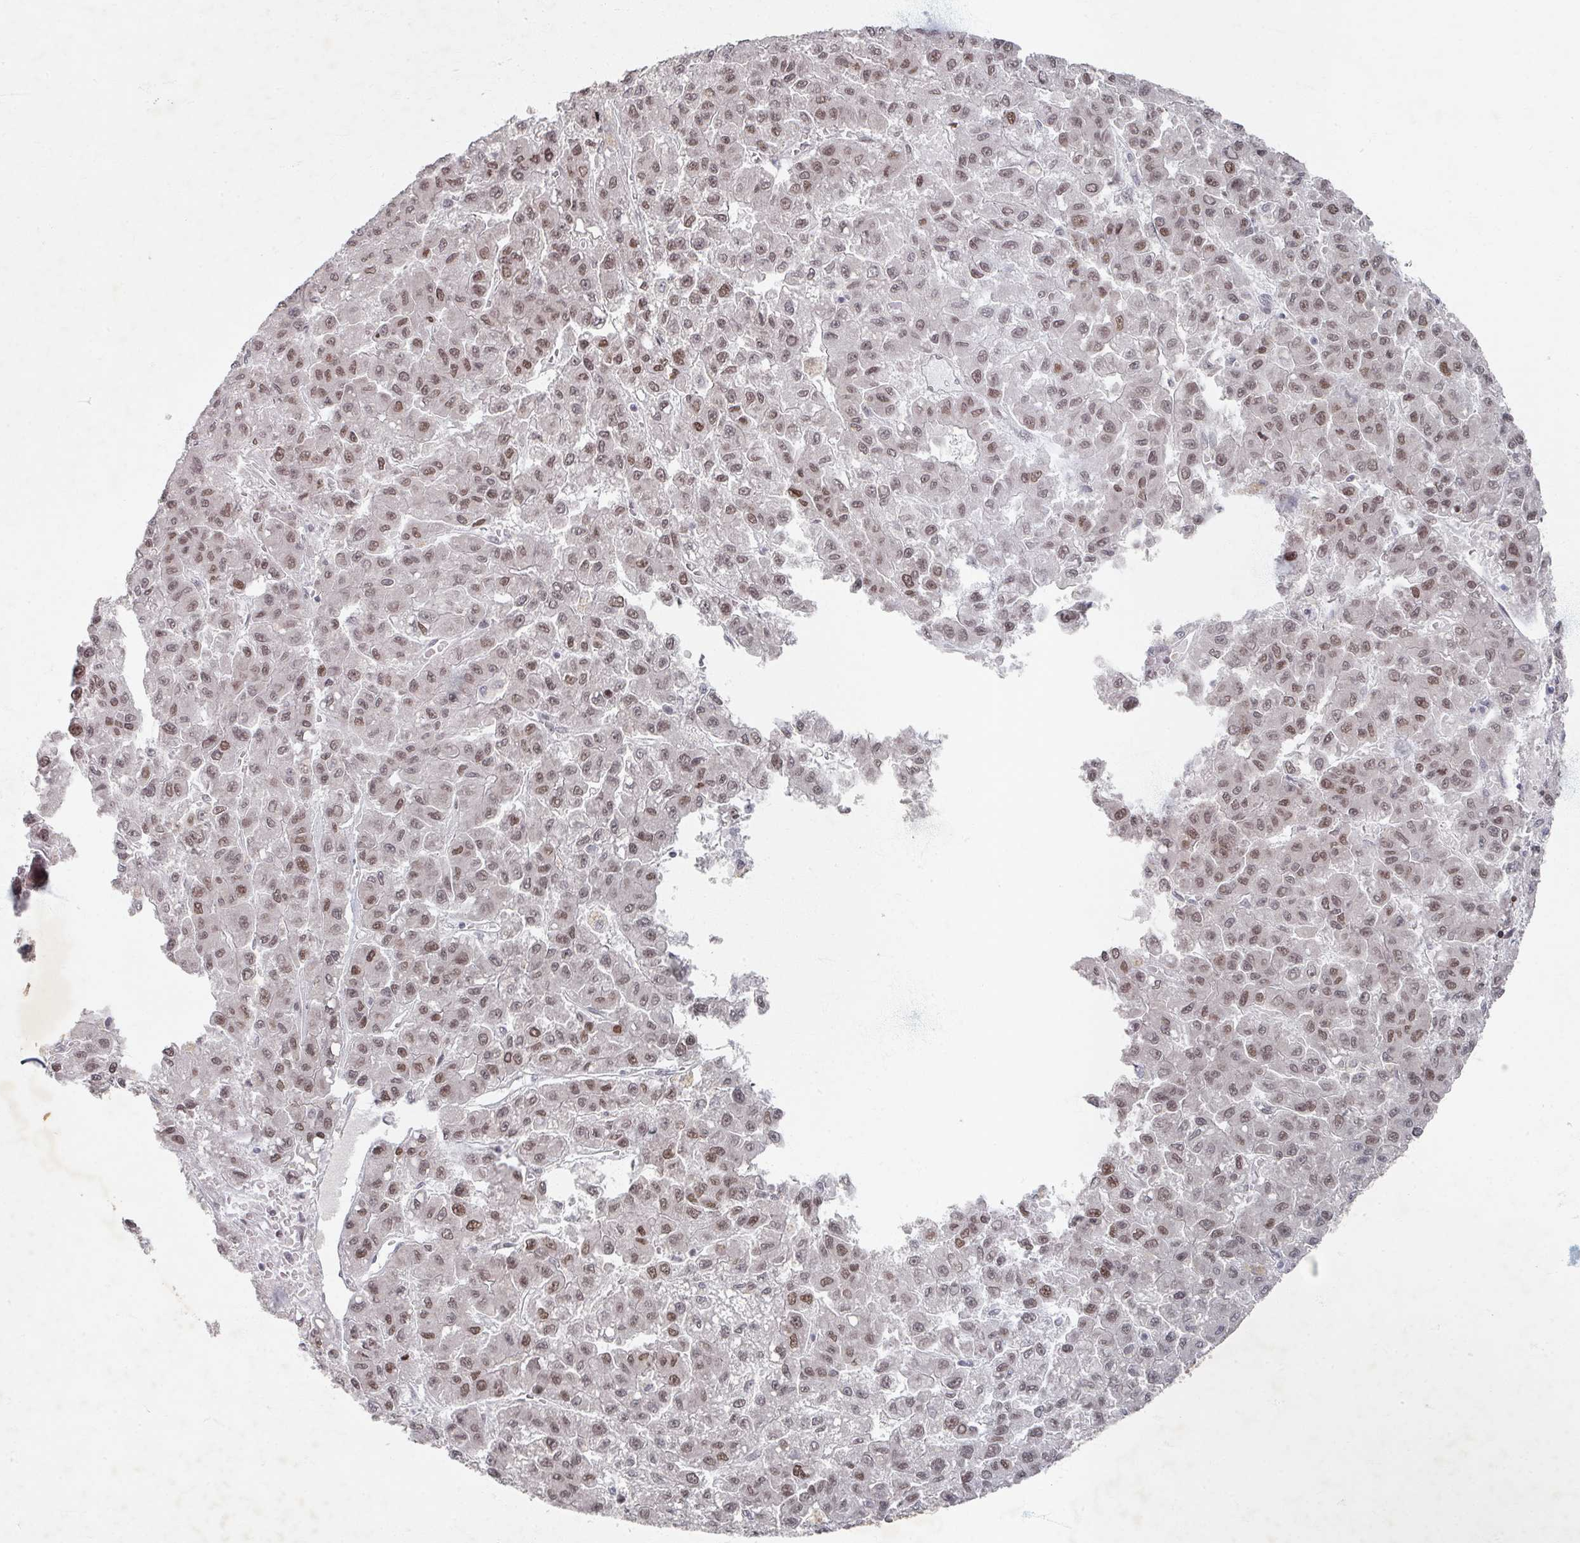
{"staining": {"intensity": "moderate", "quantity": ">75%", "location": "nuclear"}, "tissue": "liver cancer", "cell_type": "Tumor cells", "image_type": "cancer", "snomed": [{"axis": "morphology", "description": "Carcinoma, Hepatocellular, NOS"}, {"axis": "topography", "description": "Liver"}], "caption": "Protein expression analysis of liver cancer exhibits moderate nuclear staining in about >75% of tumor cells. The protein is stained brown, and the nuclei are stained in blue (DAB IHC with brightfield microscopy, high magnification).", "gene": "PSKH1", "patient": {"sex": "male", "age": 70}}